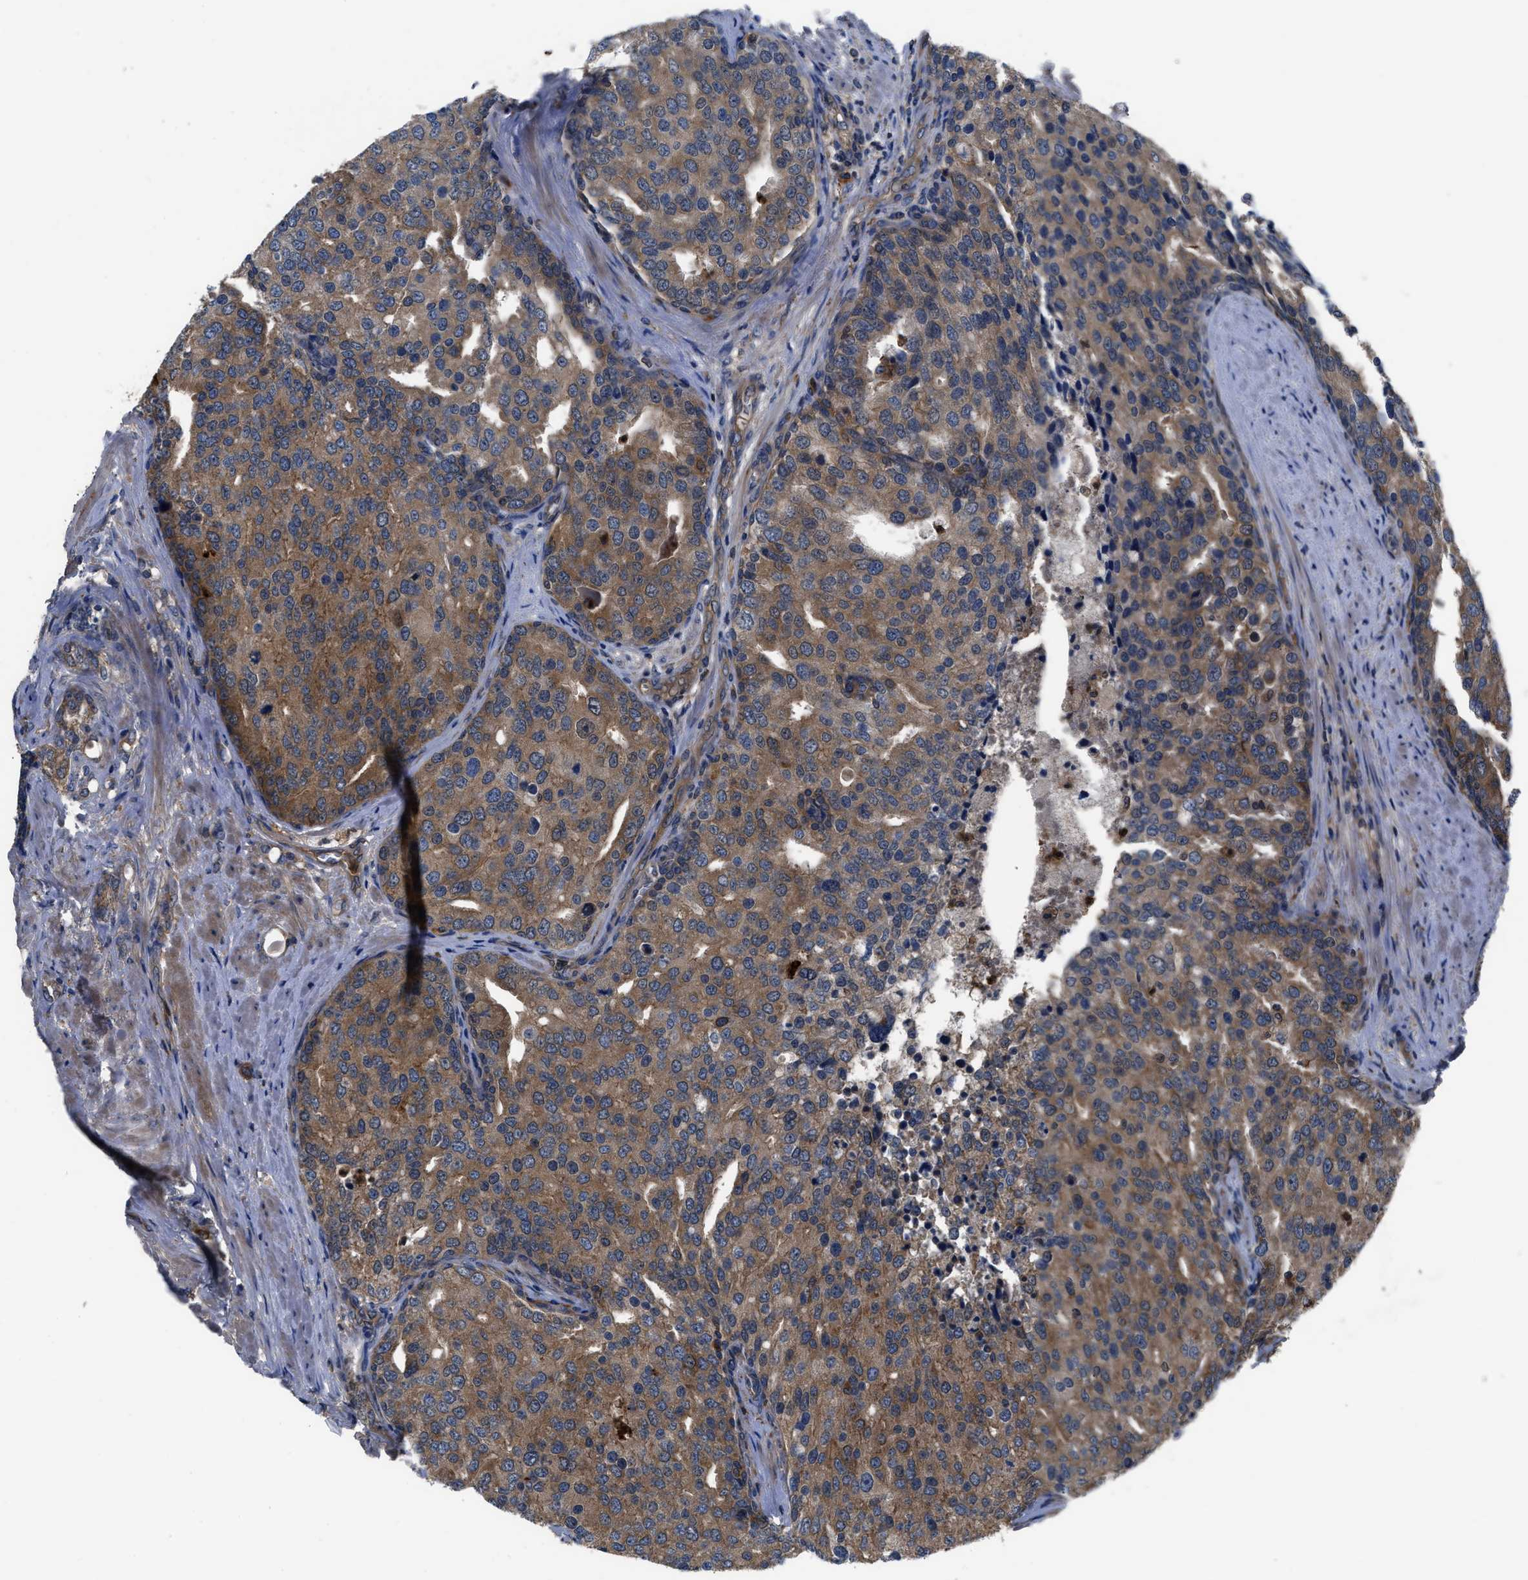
{"staining": {"intensity": "moderate", "quantity": ">75%", "location": "cytoplasmic/membranous"}, "tissue": "prostate cancer", "cell_type": "Tumor cells", "image_type": "cancer", "snomed": [{"axis": "morphology", "description": "Adenocarcinoma, High grade"}, {"axis": "topography", "description": "Prostate"}], "caption": "Human prostate adenocarcinoma (high-grade) stained with a brown dye exhibits moderate cytoplasmic/membranous positive positivity in approximately >75% of tumor cells.", "gene": "USP25", "patient": {"sex": "male", "age": 50}}